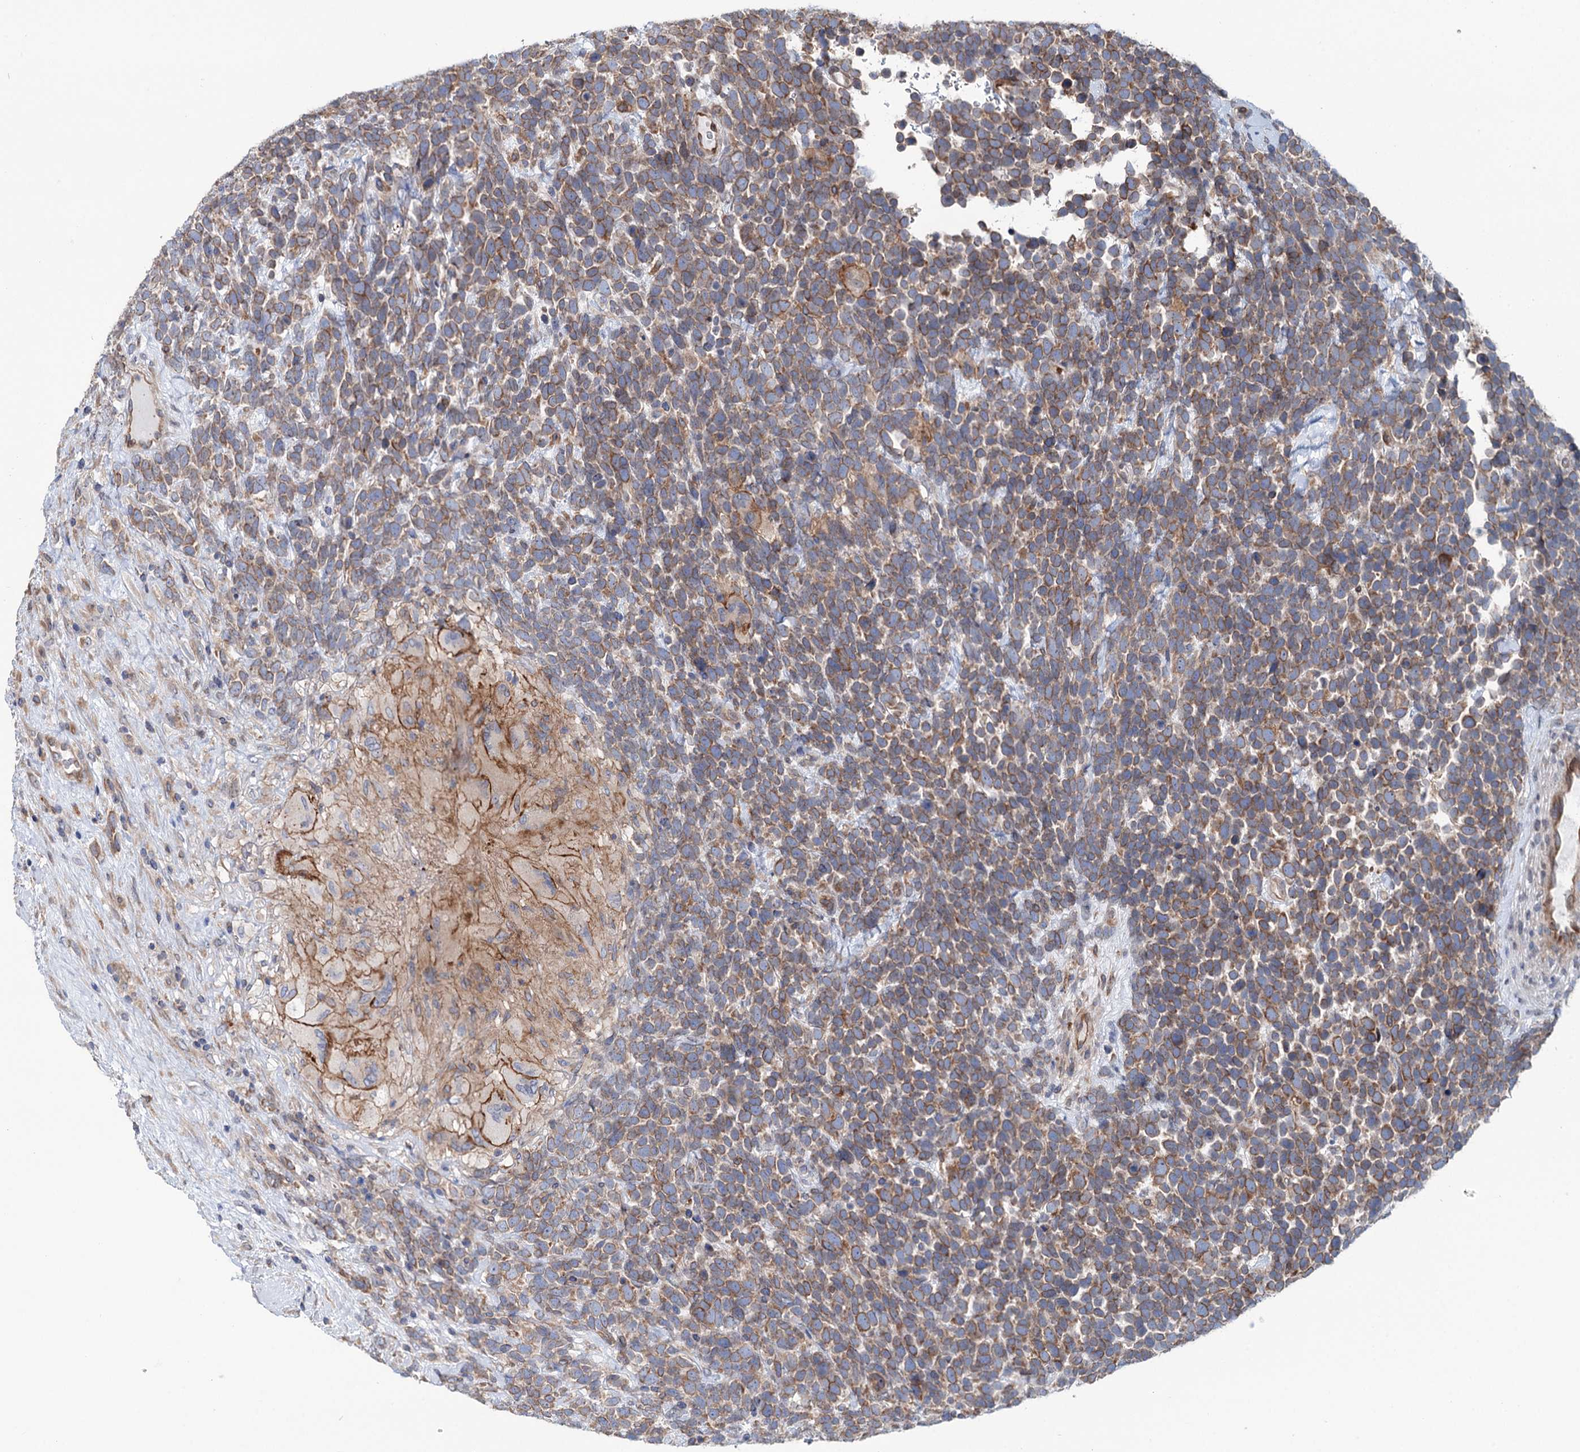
{"staining": {"intensity": "moderate", "quantity": ">75%", "location": "cytoplasmic/membranous"}, "tissue": "urothelial cancer", "cell_type": "Tumor cells", "image_type": "cancer", "snomed": [{"axis": "morphology", "description": "Urothelial carcinoma, High grade"}, {"axis": "topography", "description": "Urinary bladder"}], "caption": "This is a micrograph of immunohistochemistry (IHC) staining of urothelial cancer, which shows moderate staining in the cytoplasmic/membranous of tumor cells.", "gene": "PTDSS2", "patient": {"sex": "female", "age": 82}}